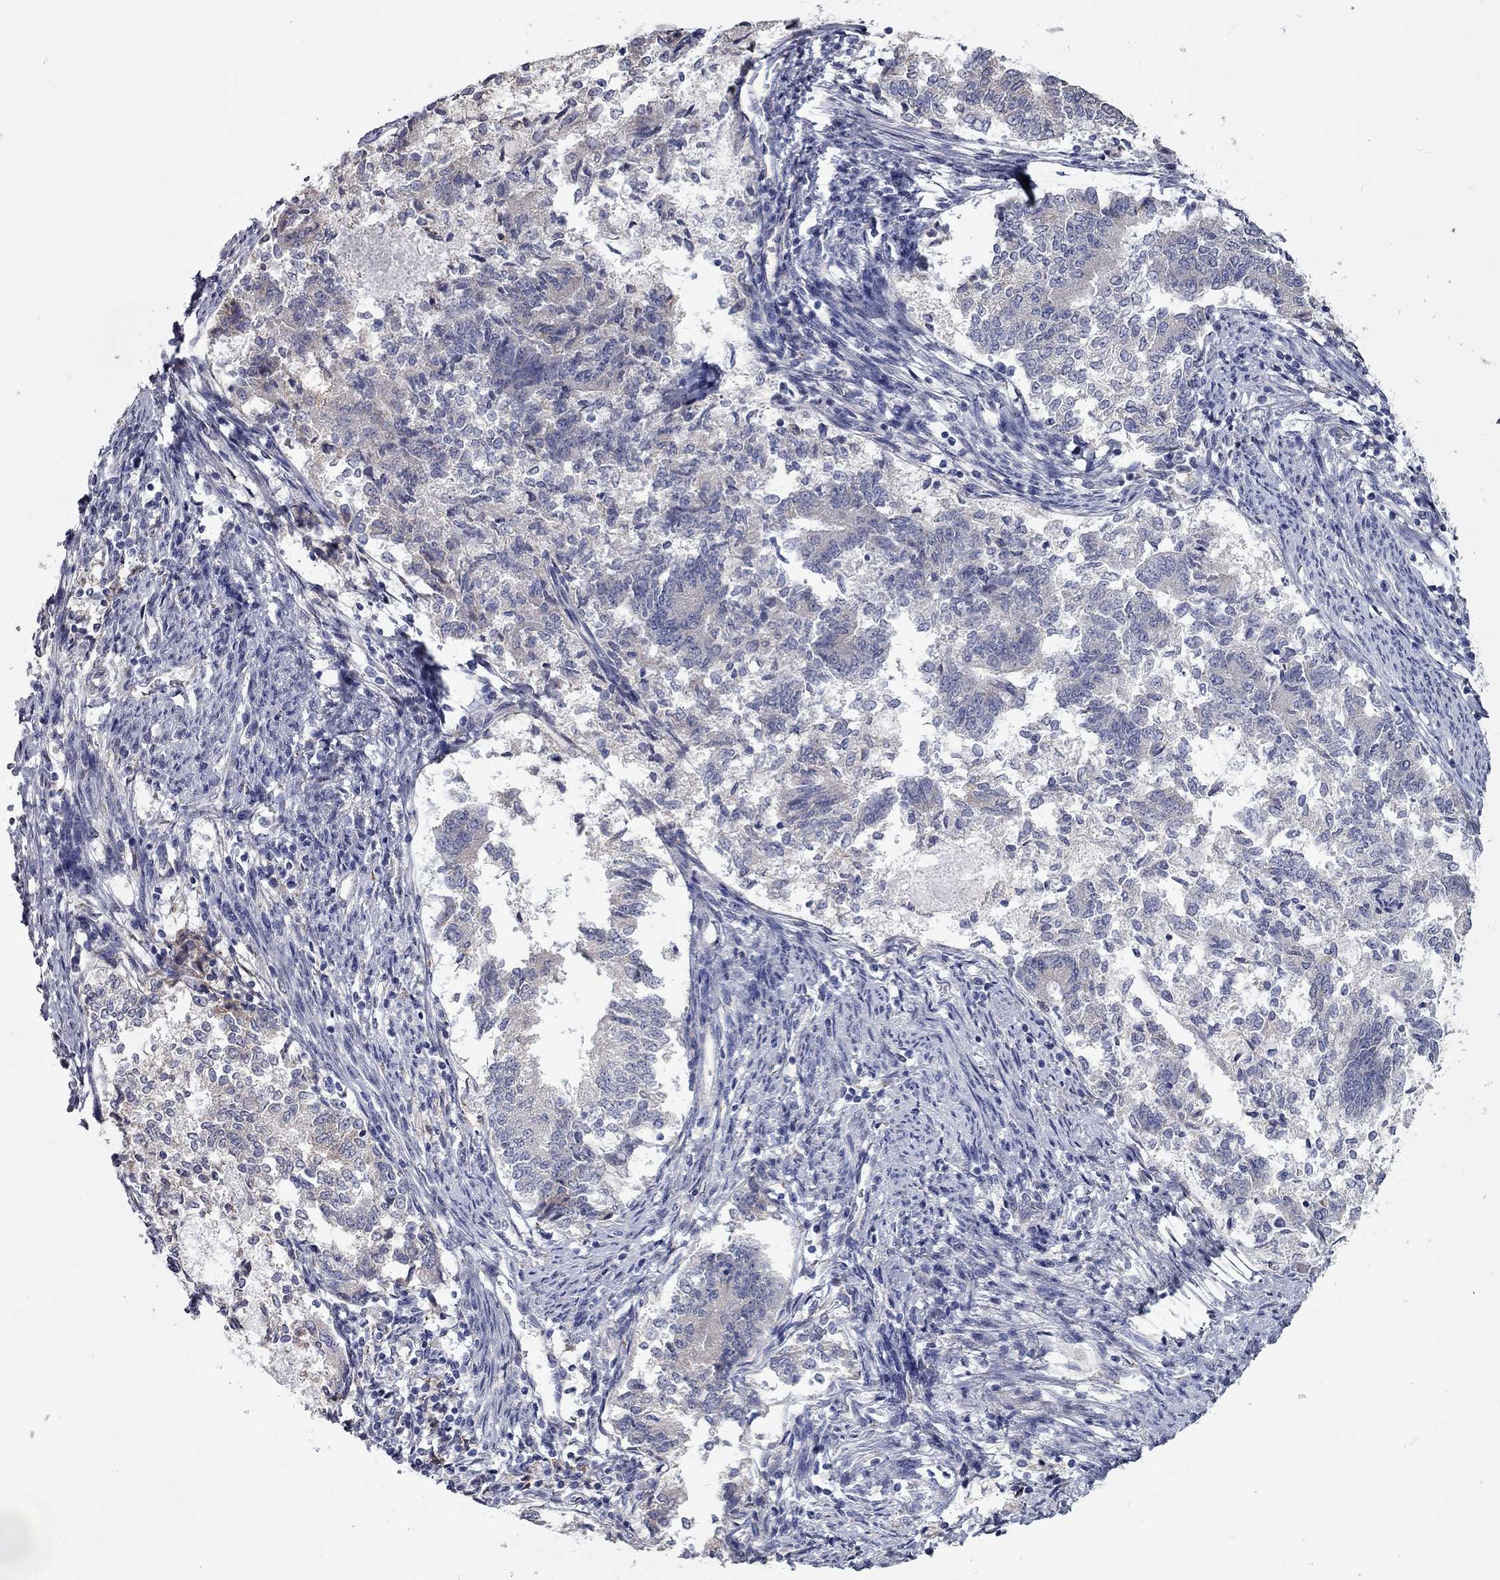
{"staining": {"intensity": "negative", "quantity": "none", "location": "none"}, "tissue": "endometrial cancer", "cell_type": "Tumor cells", "image_type": "cancer", "snomed": [{"axis": "morphology", "description": "Adenocarcinoma, NOS"}, {"axis": "topography", "description": "Endometrium"}], "caption": "IHC histopathology image of human endometrial cancer (adenocarcinoma) stained for a protein (brown), which shows no staining in tumor cells.", "gene": "XAGE2", "patient": {"sex": "female", "age": 65}}